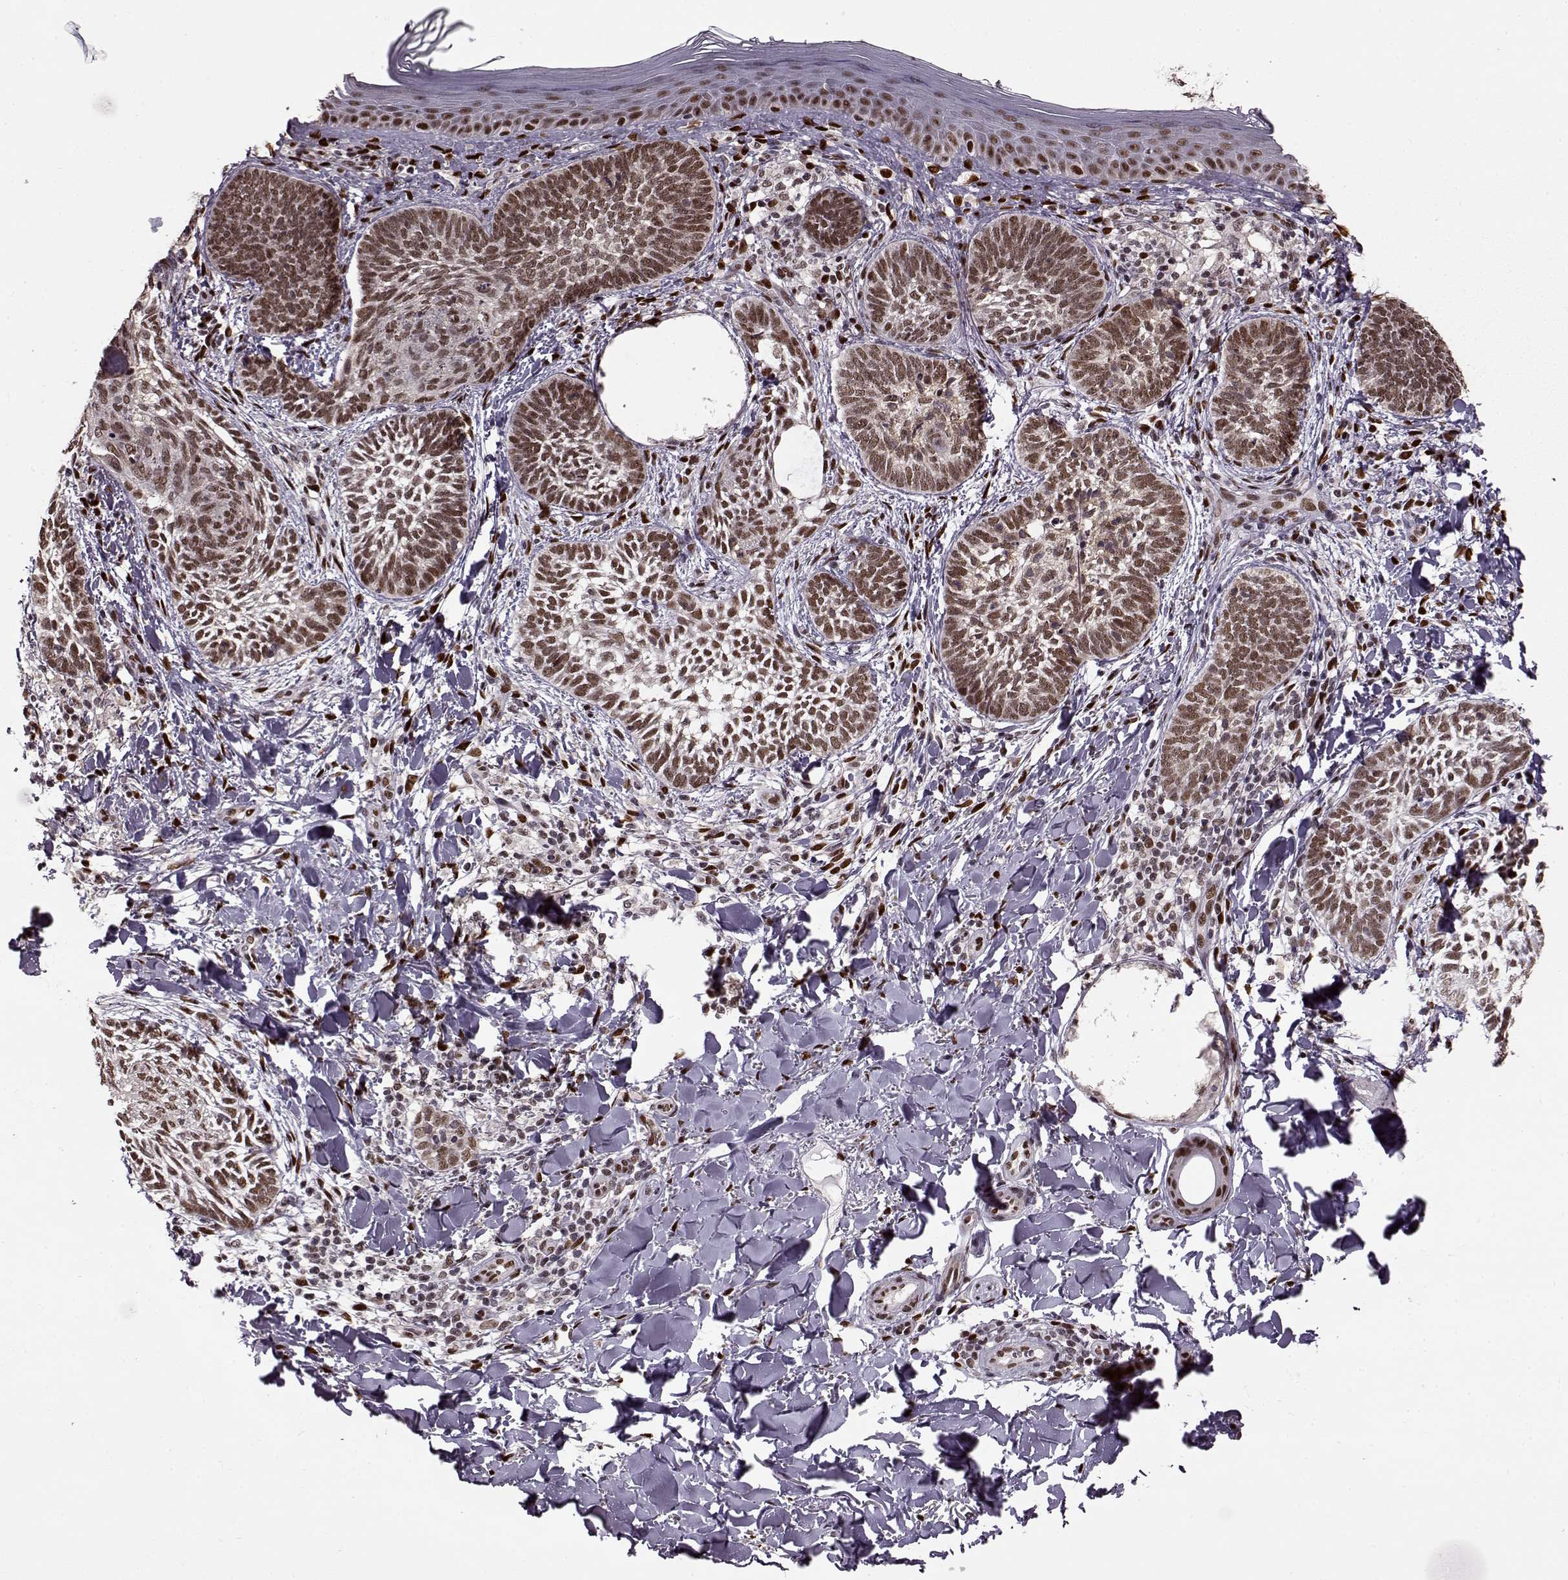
{"staining": {"intensity": "moderate", "quantity": ">75%", "location": "nuclear"}, "tissue": "skin cancer", "cell_type": "Tumor cells", "image_type": "cancer", "snomed": [{"axis": "morphology", "description": "Normal tissue, NOS"}, {"axis": "morphology", "description": "Basal cell carcinoma"}, {"axis": "topography", "description": "Skin"}], "caption": "This is a photomicrograph of immunohistochemistry staining of basal cell carcinoma (skin), which shows moderate staining in the nuclear of tumor cells.", "gene": "FTO", "patient": {"sex": "male", "age": 46}}